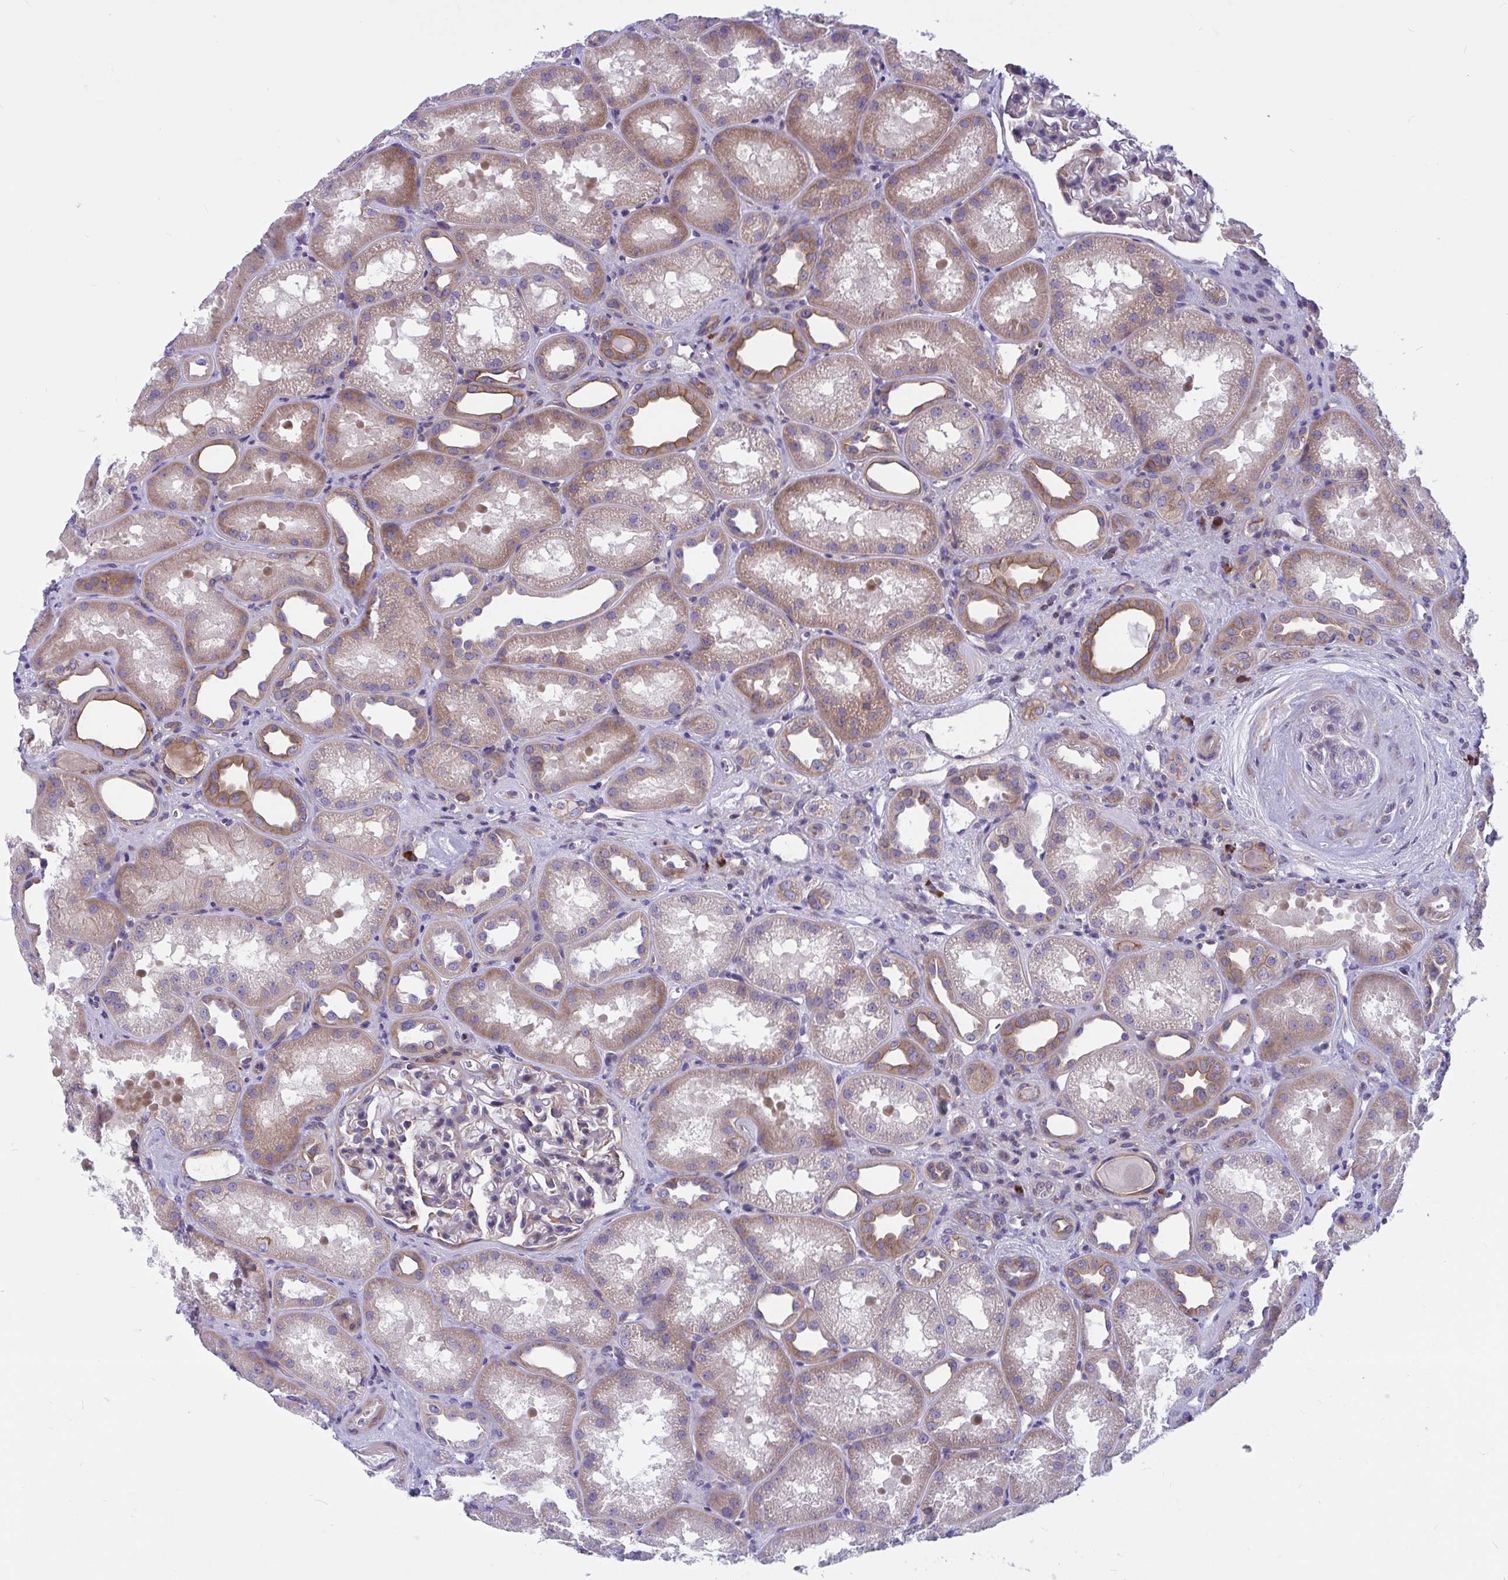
{"staining": {"intensity": "weak", "quantity": "<25%", "location": "cytoplasmic/membranous"}, "tissue": "kidney", "cell_type": "Cells in glomeruli", "image_type": "normal", "snomed": [{"axis": "morphology", "description": "Normal tissue, NOS"}, {"axis": "topography", "description": "Kidney"}], "caption": "Immunohistochemistry image of benign kidney: kidney stained with DAB displays no significant protein positivity in cells in glomeruli.", "gene": "WBP1", "patient": {"sex": "male", "age": 61}}